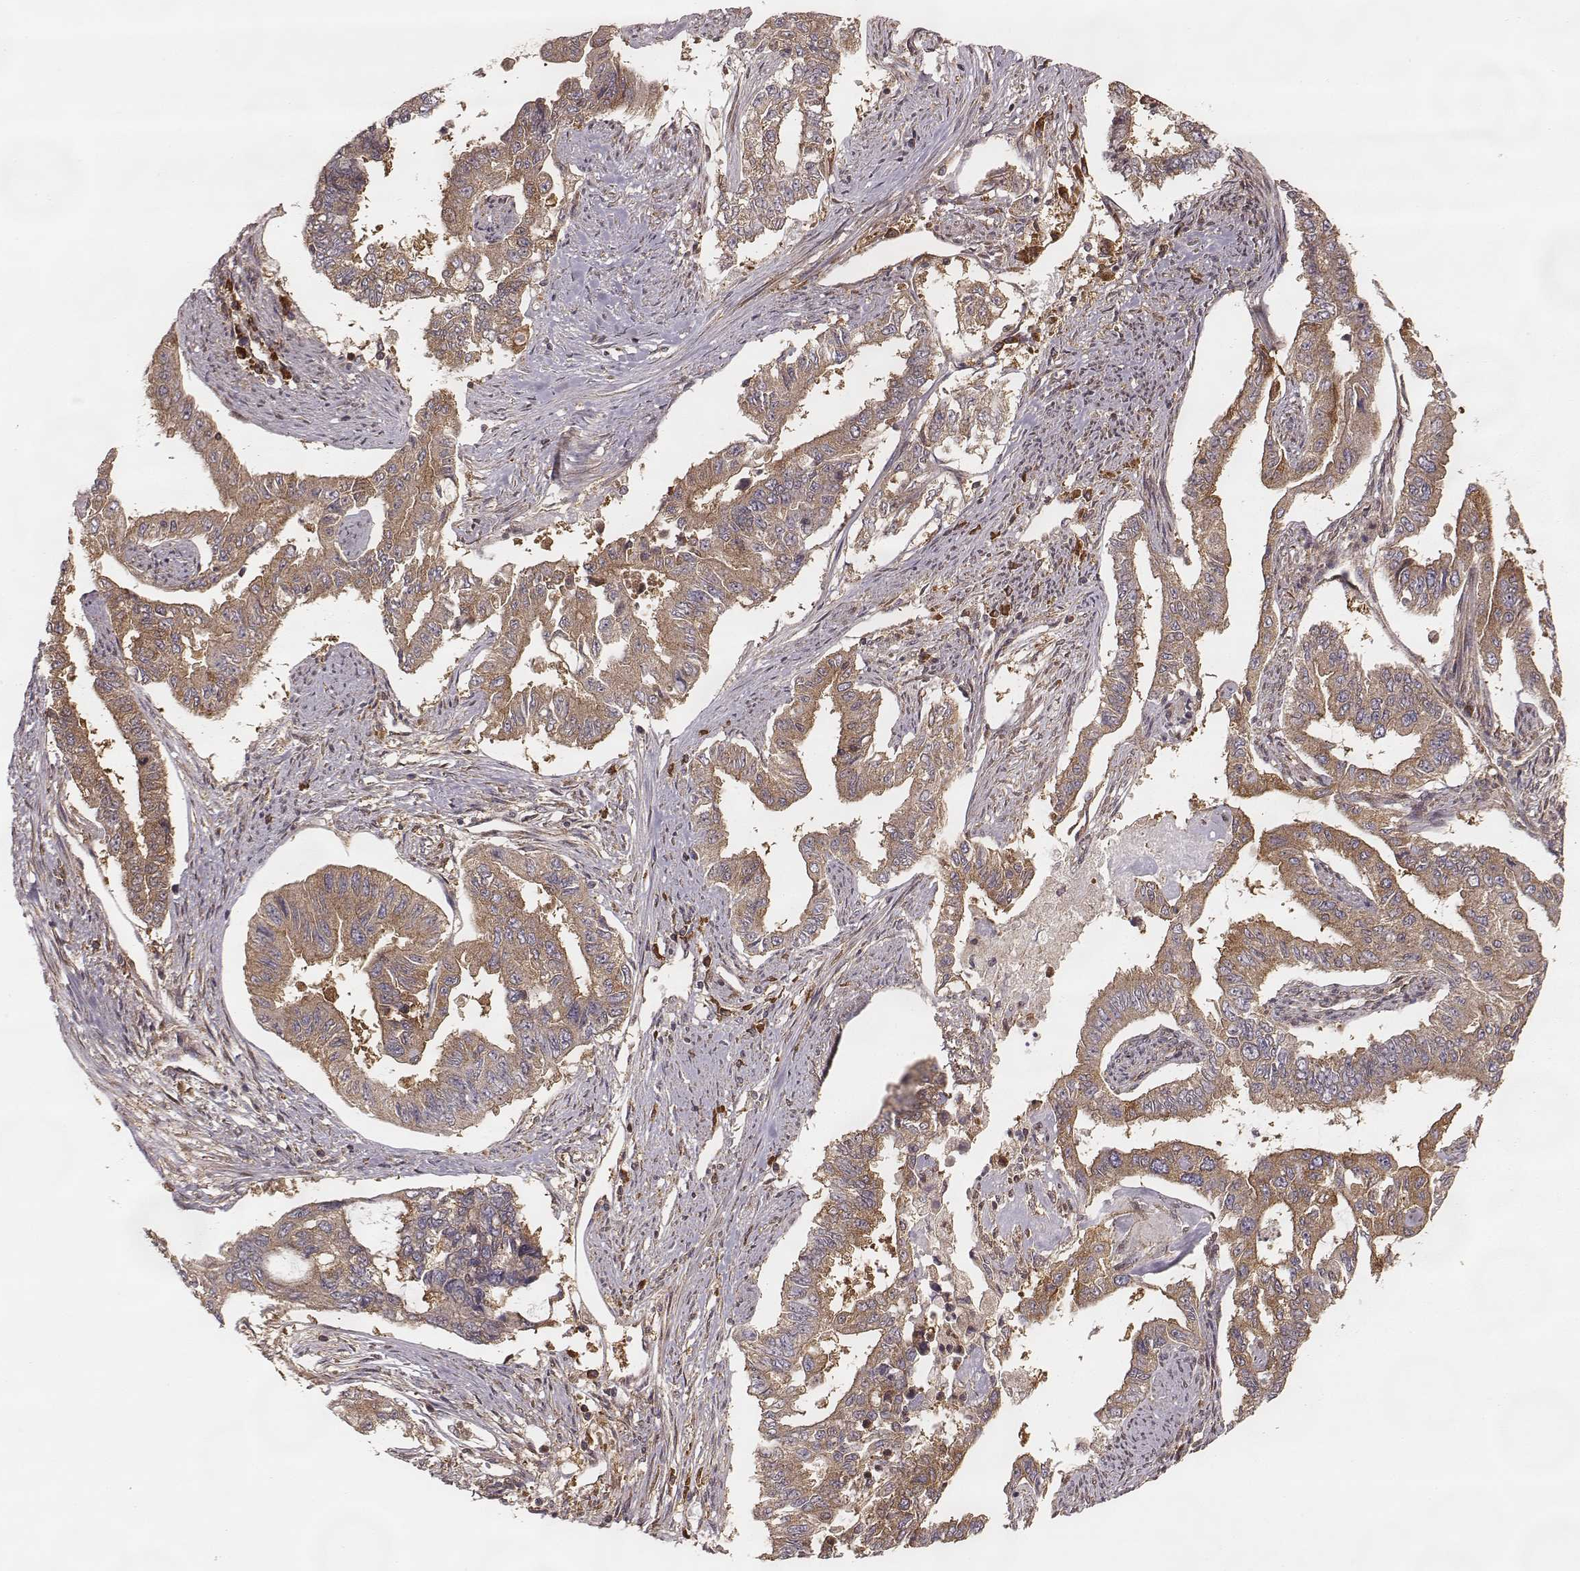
{"staining": {"intensity": "moderate", "quantity": ">75%", "location": "cytoplasmic/membranous"}, "tissue": "endometrial cancer", "cell_type": "Tumor cells", "image_type": "cancer", "snomed": [{"axis": "morphology", "description": "Adenocarcinoma, NOS"}, {"axis": "topography", "description": "Uterus"}], "caption": "IHC staining of endometrial cancer (adenocarcinoma), which demonstrates medium levels of moderate cytoplasmic/membranous positivity in about >75% of tumor cells indicating moderate cytoplasmic/membranous protein positivity. The staining was performed using DAB (brown) for protein detection and nuclei were counterstained in hematoxylin (blue).", "gene": "CARS1", "patient": {"sex": "female", "age": 59}}